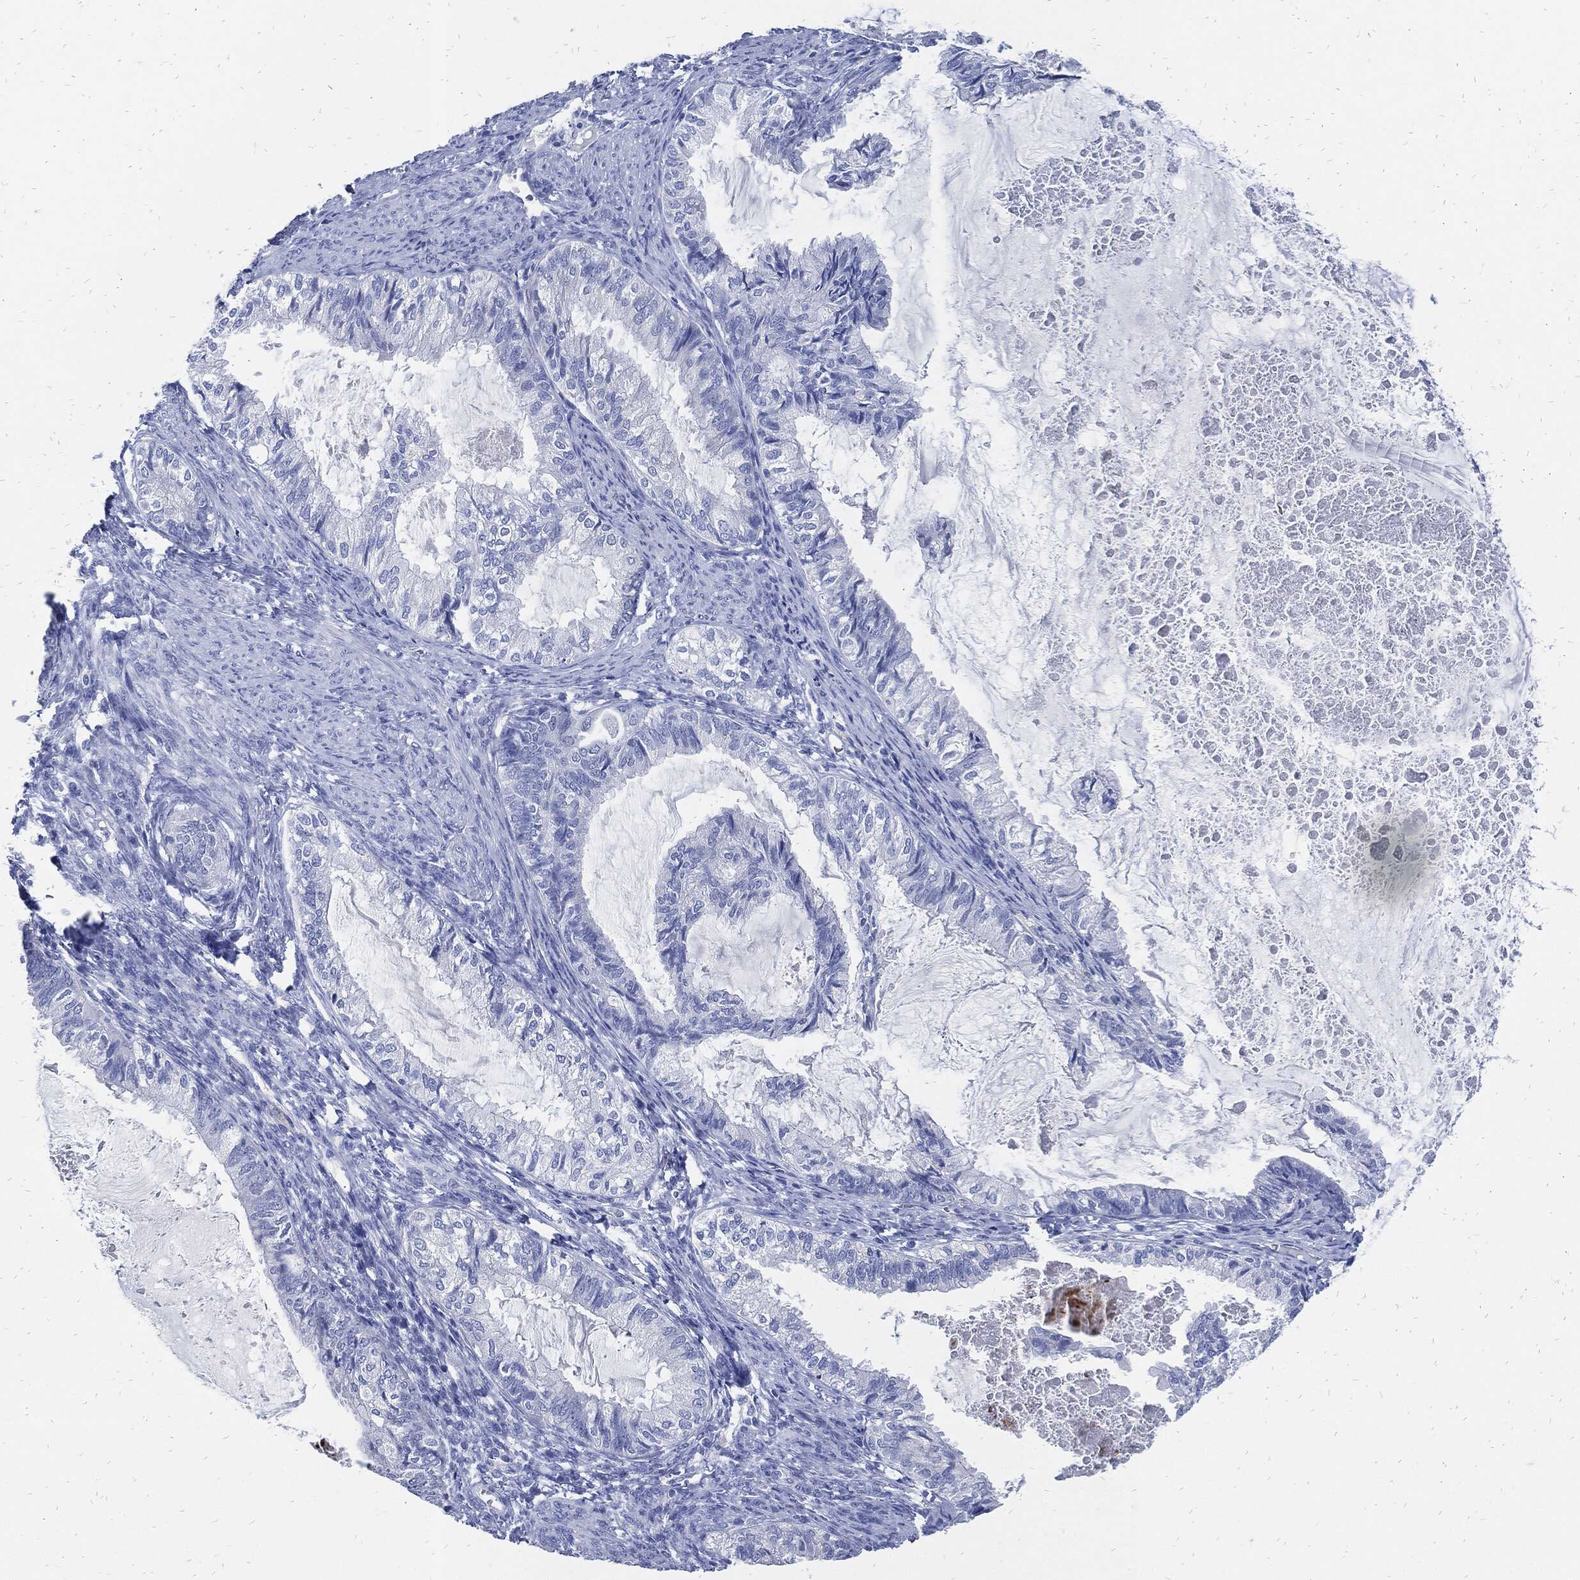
{"staining": {"intensity": "negative", "quantity": "none", "location": "none"}, "tissue": "endometrial cancer", "cell_type": "Tumor cells", "image_type": "cancer", "snomed": [{"axis": "morphology", "description": "Adenocarcinoma, NOS"}, {"axis": "topography", "description": "Endometrium"}], "caption": "Immunohistochemistry image of neoplastic tissue: adenocarcinoma (endometrial) stained with DAB (3,3'-diaminobenzidine) reveals no significant protein positivity in tumor cells. (Stains: DAB (3,3'-diaminobenzidine) immunohistochemistry (IHC) with hematoxylin counter stain, Microscopy: brightfield microscopy at high magnification).", "gene": "FABP4", "patient": {"sex": "female", "age": 86}}